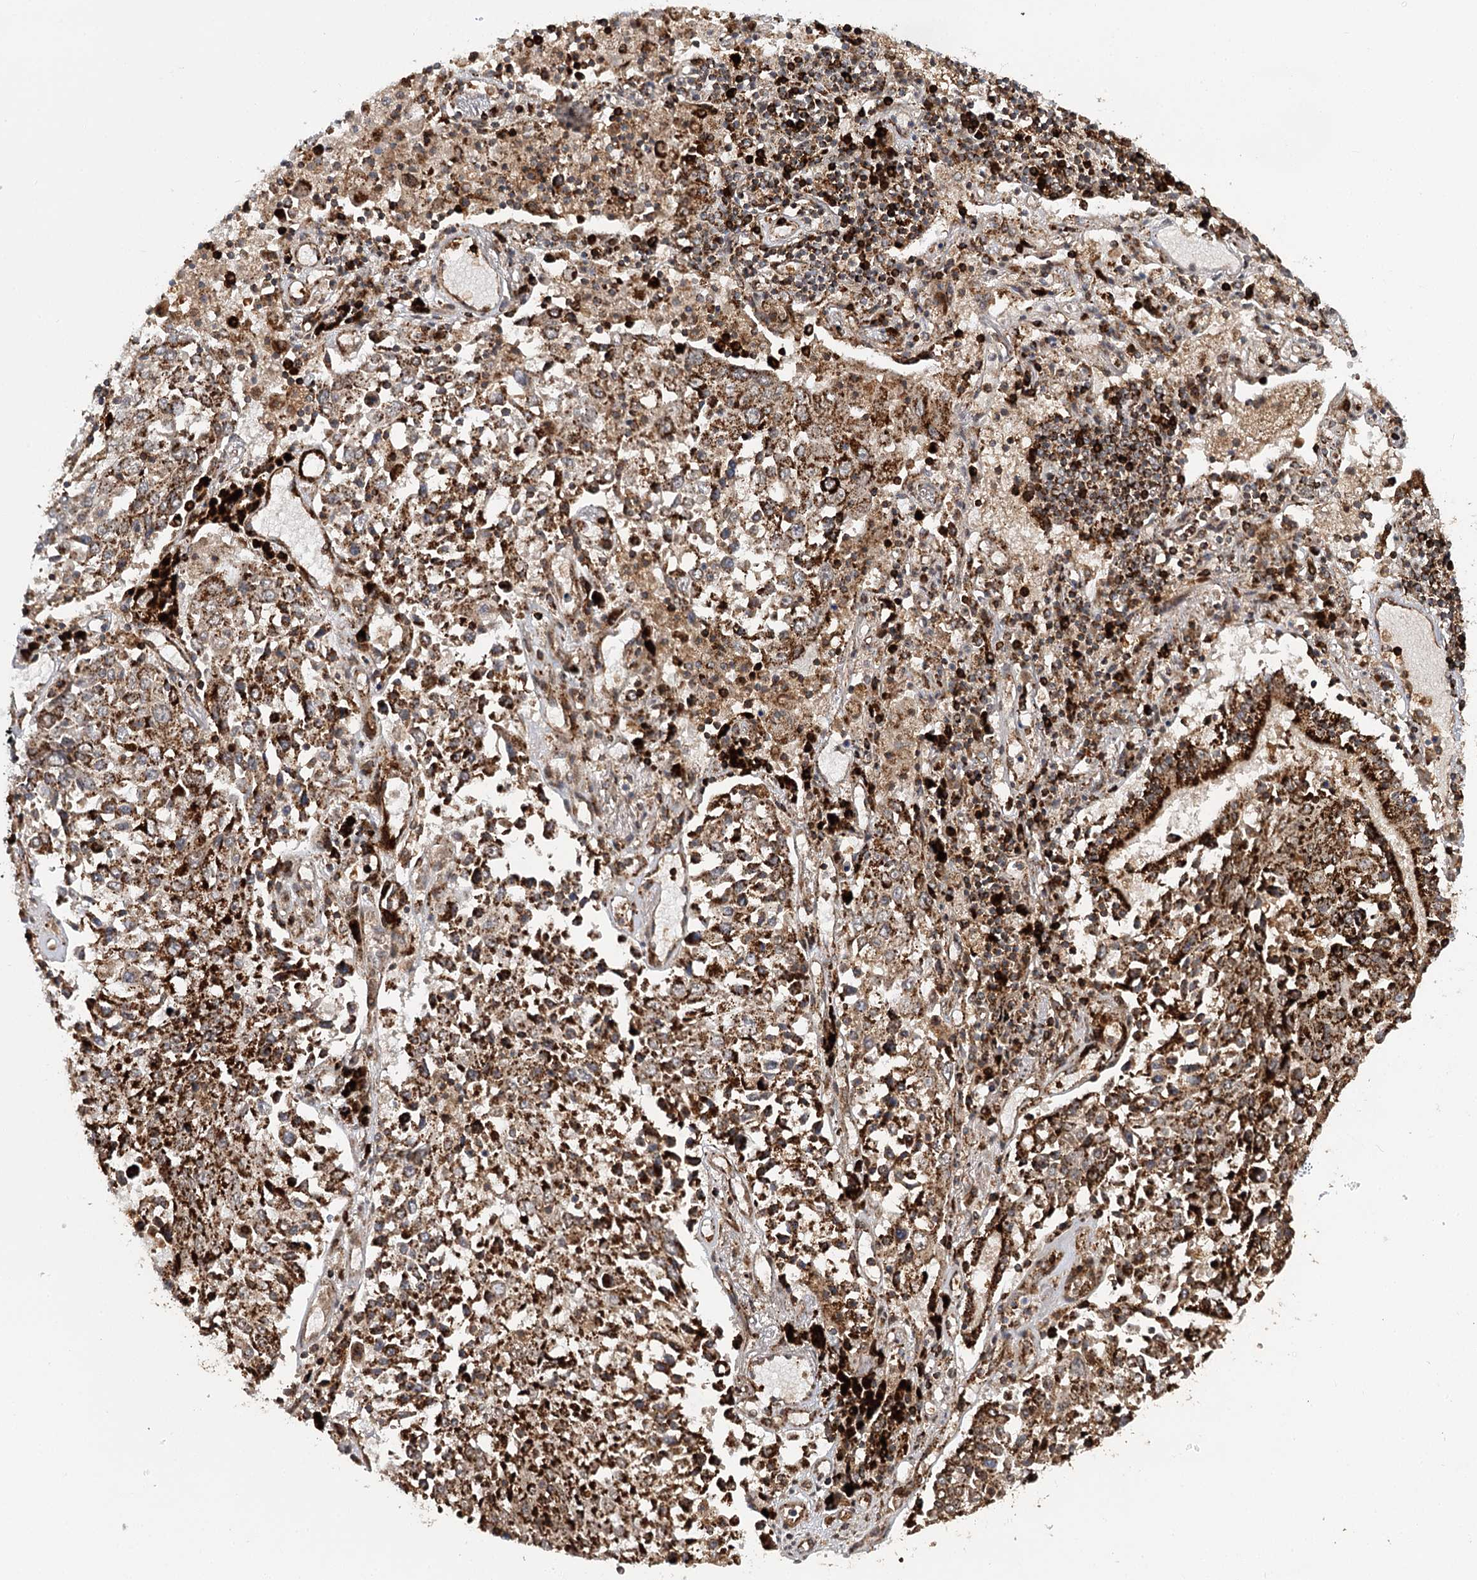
{"staining": {"intensity": "moderate", "quantity": ">75%", "location": "cytoplasmic/membranous"}, "tissue": "lung cancer", "cell_type": "Tumor cells", "image_type": "cancer", "snomed": [{"axis": "morphology", "description": "Squamous cell carcinoma, NOS"}, {"axis": "topography", "description": "Lung"}], "caption": "Immunohistochemical staining of lung cancer exhibits medium levels of moderate cytoplasmic/membranous staining in about >75% of tumor cells. Using DAB (brown) and hematoxylin (blue) stains, captured at high magnification using brightfield microscopy.", "gene": "ZNRF3", "patient": {"sex": "male", "age": 65}}